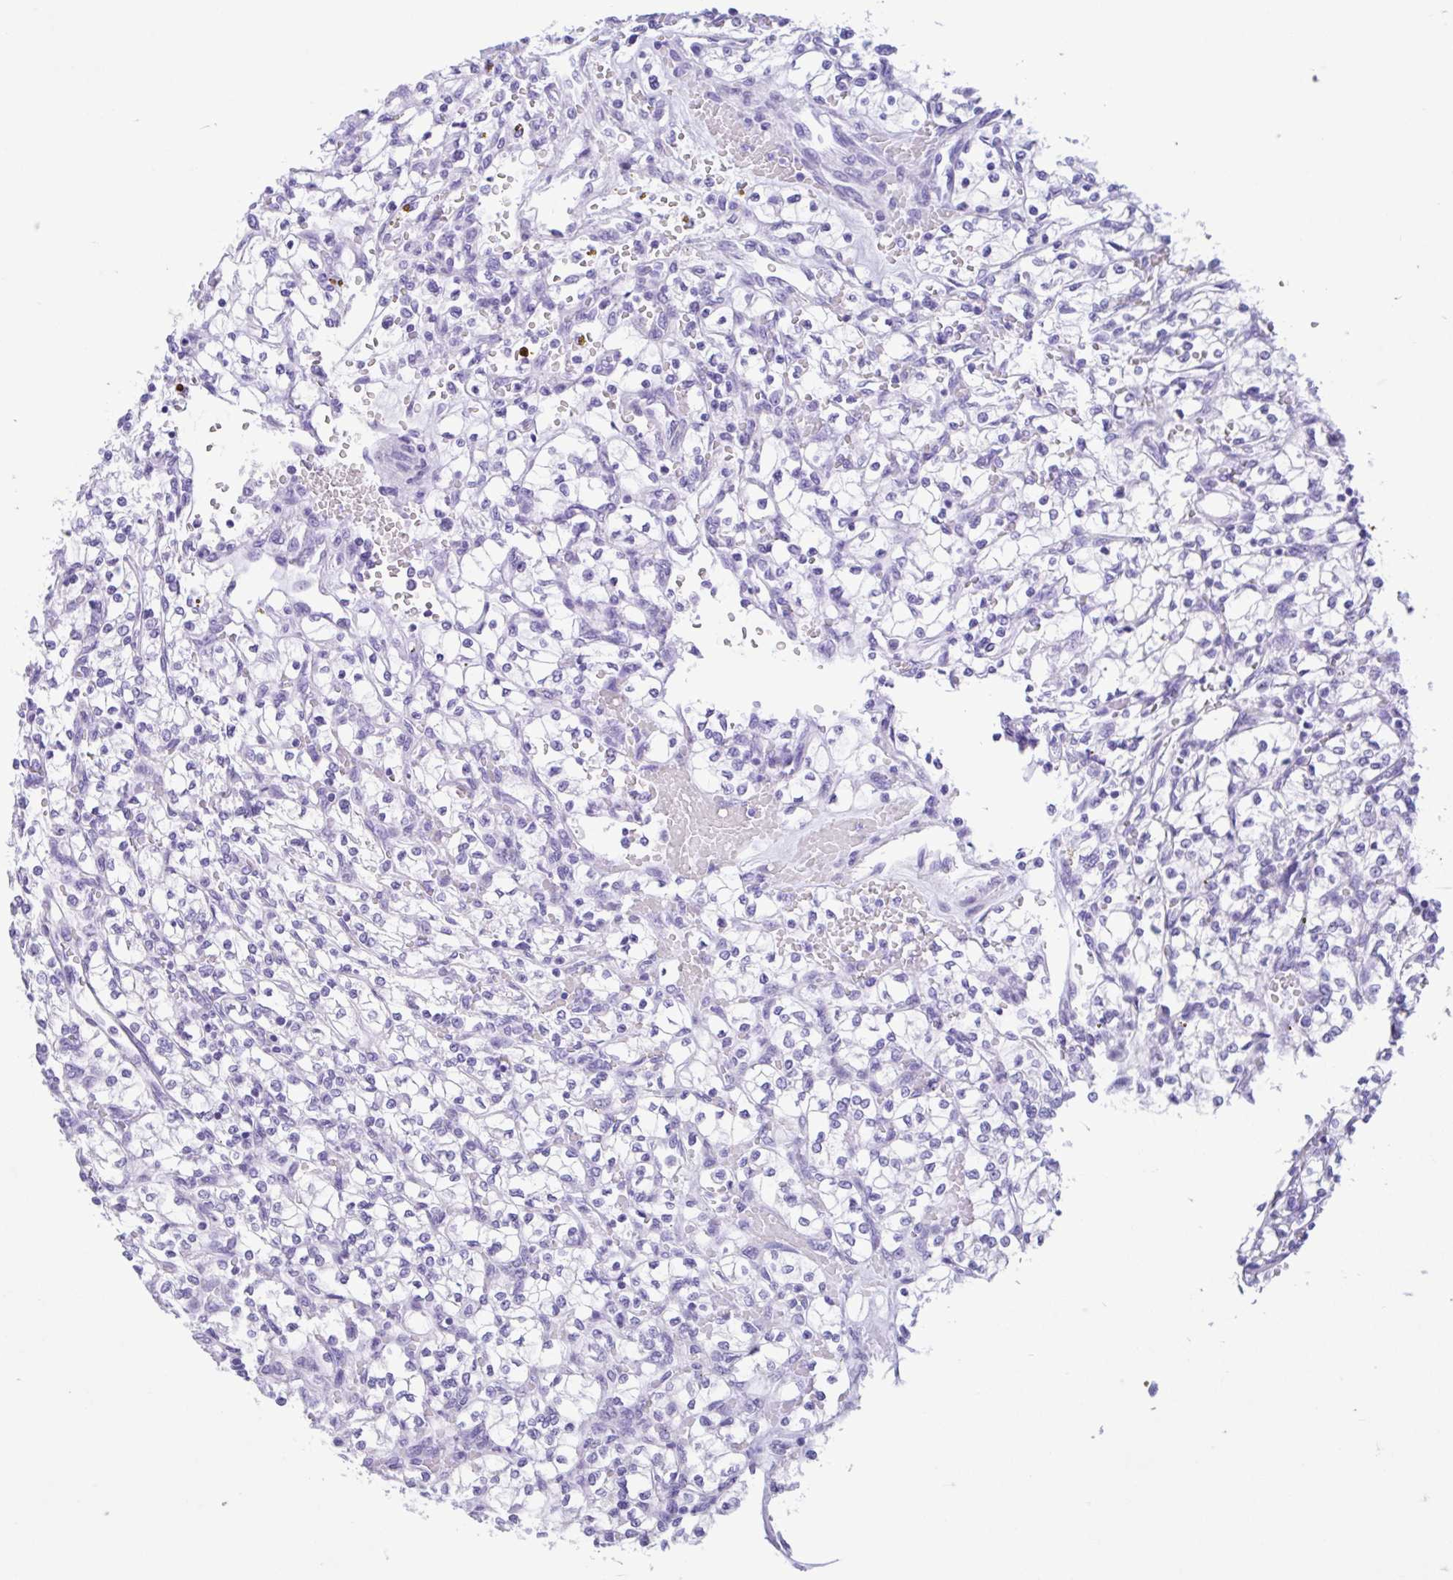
{"staining": {"intensity": "negative", "quantity": "none", "location": "none"}, "tissue": "renal cancer", "cell_type": "Tumor cells", "image_type": "cancer", "snomed": [{"axis": "morphology", "description": "Adenocarcinoma, NOS"}, {"axis": "topography", "description": "Kidney"}], "caption": "The immunohistochemistry (IHC) histopathology image has no significant positivity in tumor cells of adenocarcinoma (renal) tissue.", "gene": "IAPP", "patient": {"sex": "female", "age": 64}}